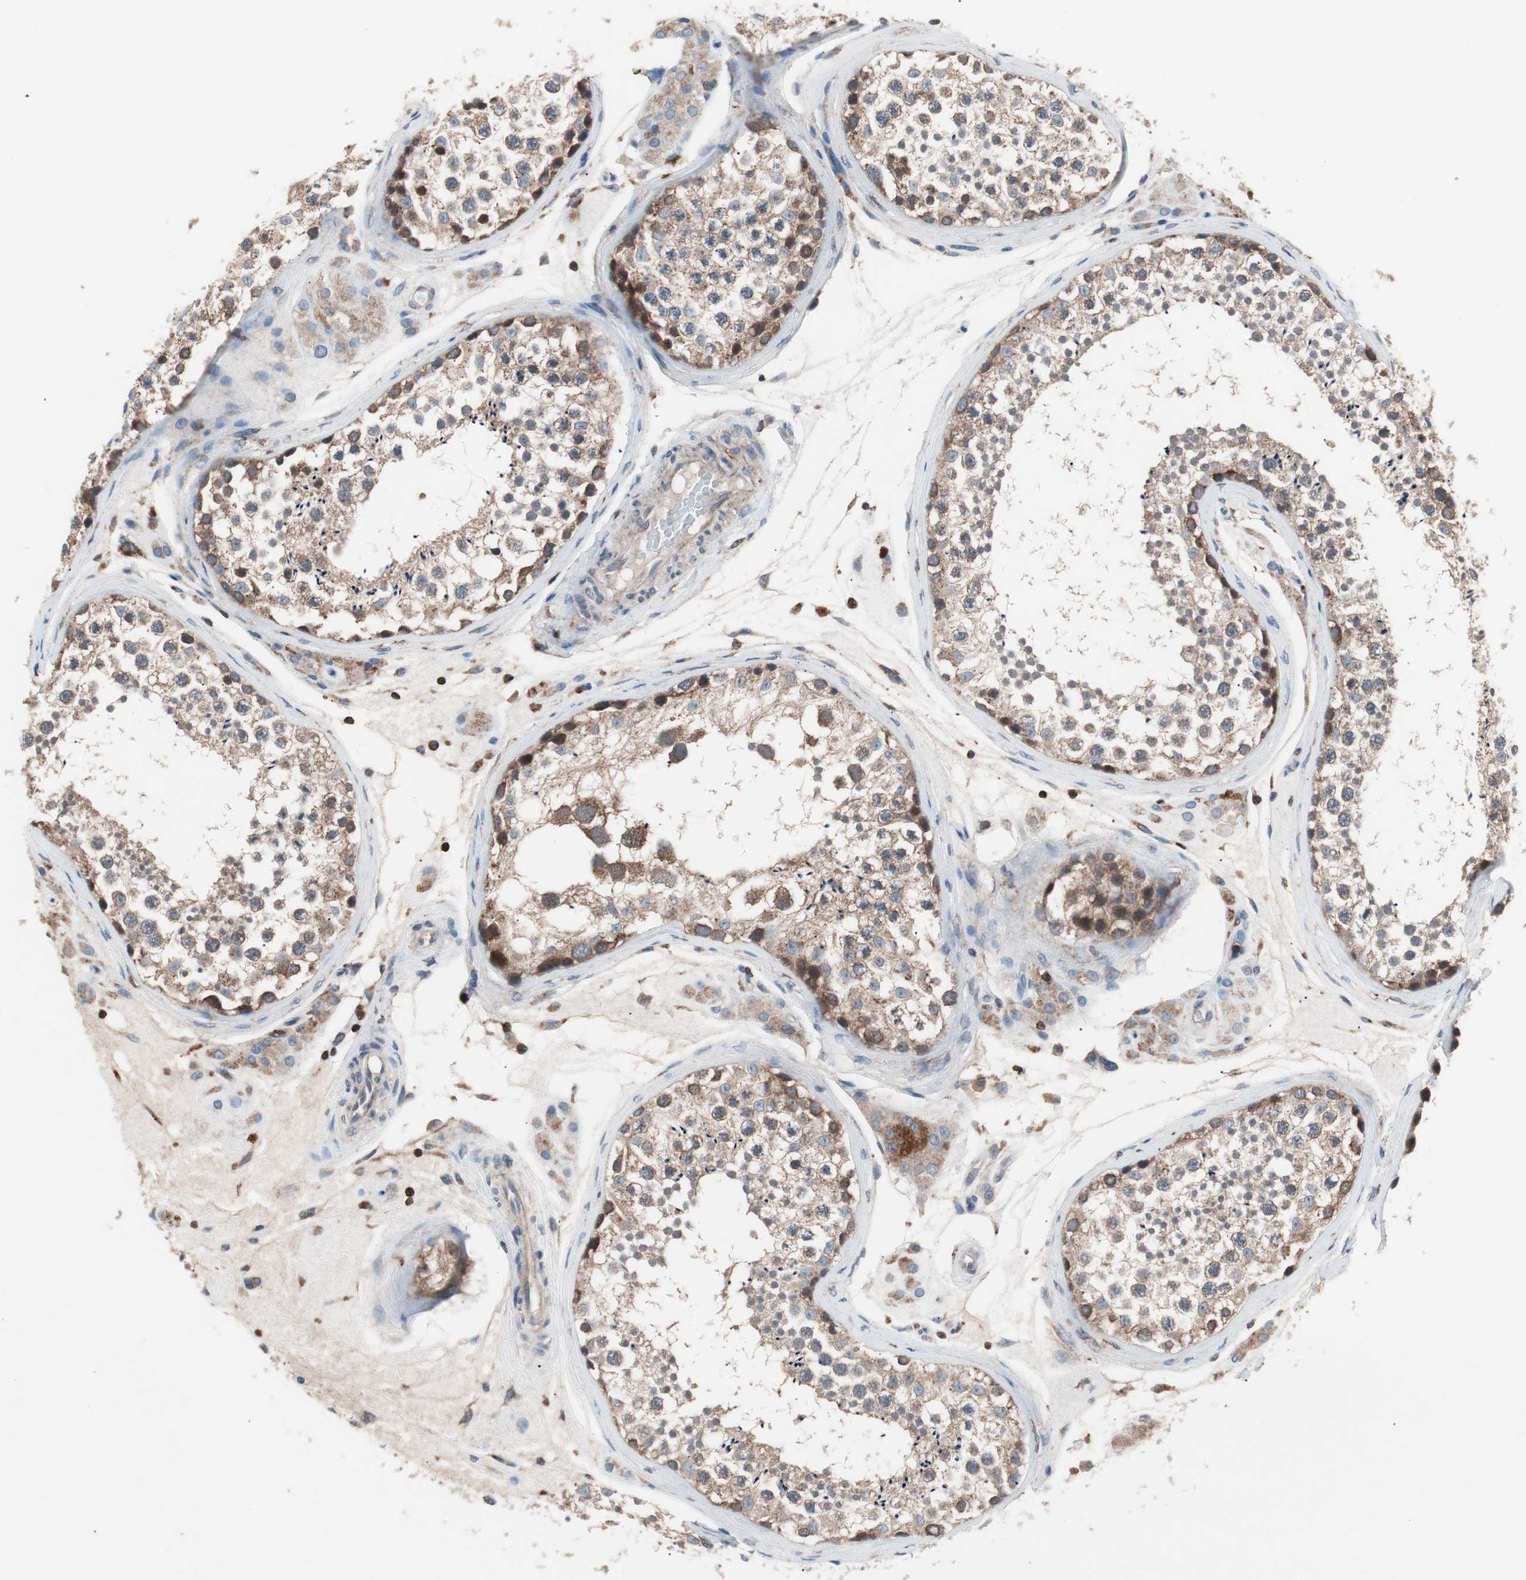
{"staining": {"intensity": "moderate", "quantity": ">75%", "location": "cytoplasmic/membranous"}, "tissue": "testis", "cell_type": "Cells in seminiferous ducts", "image_type": "normal", "snomed": [{"axis": "morphology", "description": "Normal tissue, NOS"}, {"axis": "topography", "description": "Testis"}], "caption": "An IHC micrograph of normal tissue is shown. Protein staining in brown labels moderate cytoplasmic/membranous positivity in testis within cells in seminiferous ducts. Nuclei are stained in blue.", "gene": "PIK3R1", "patient": {"sex": "male", "age": 46}}